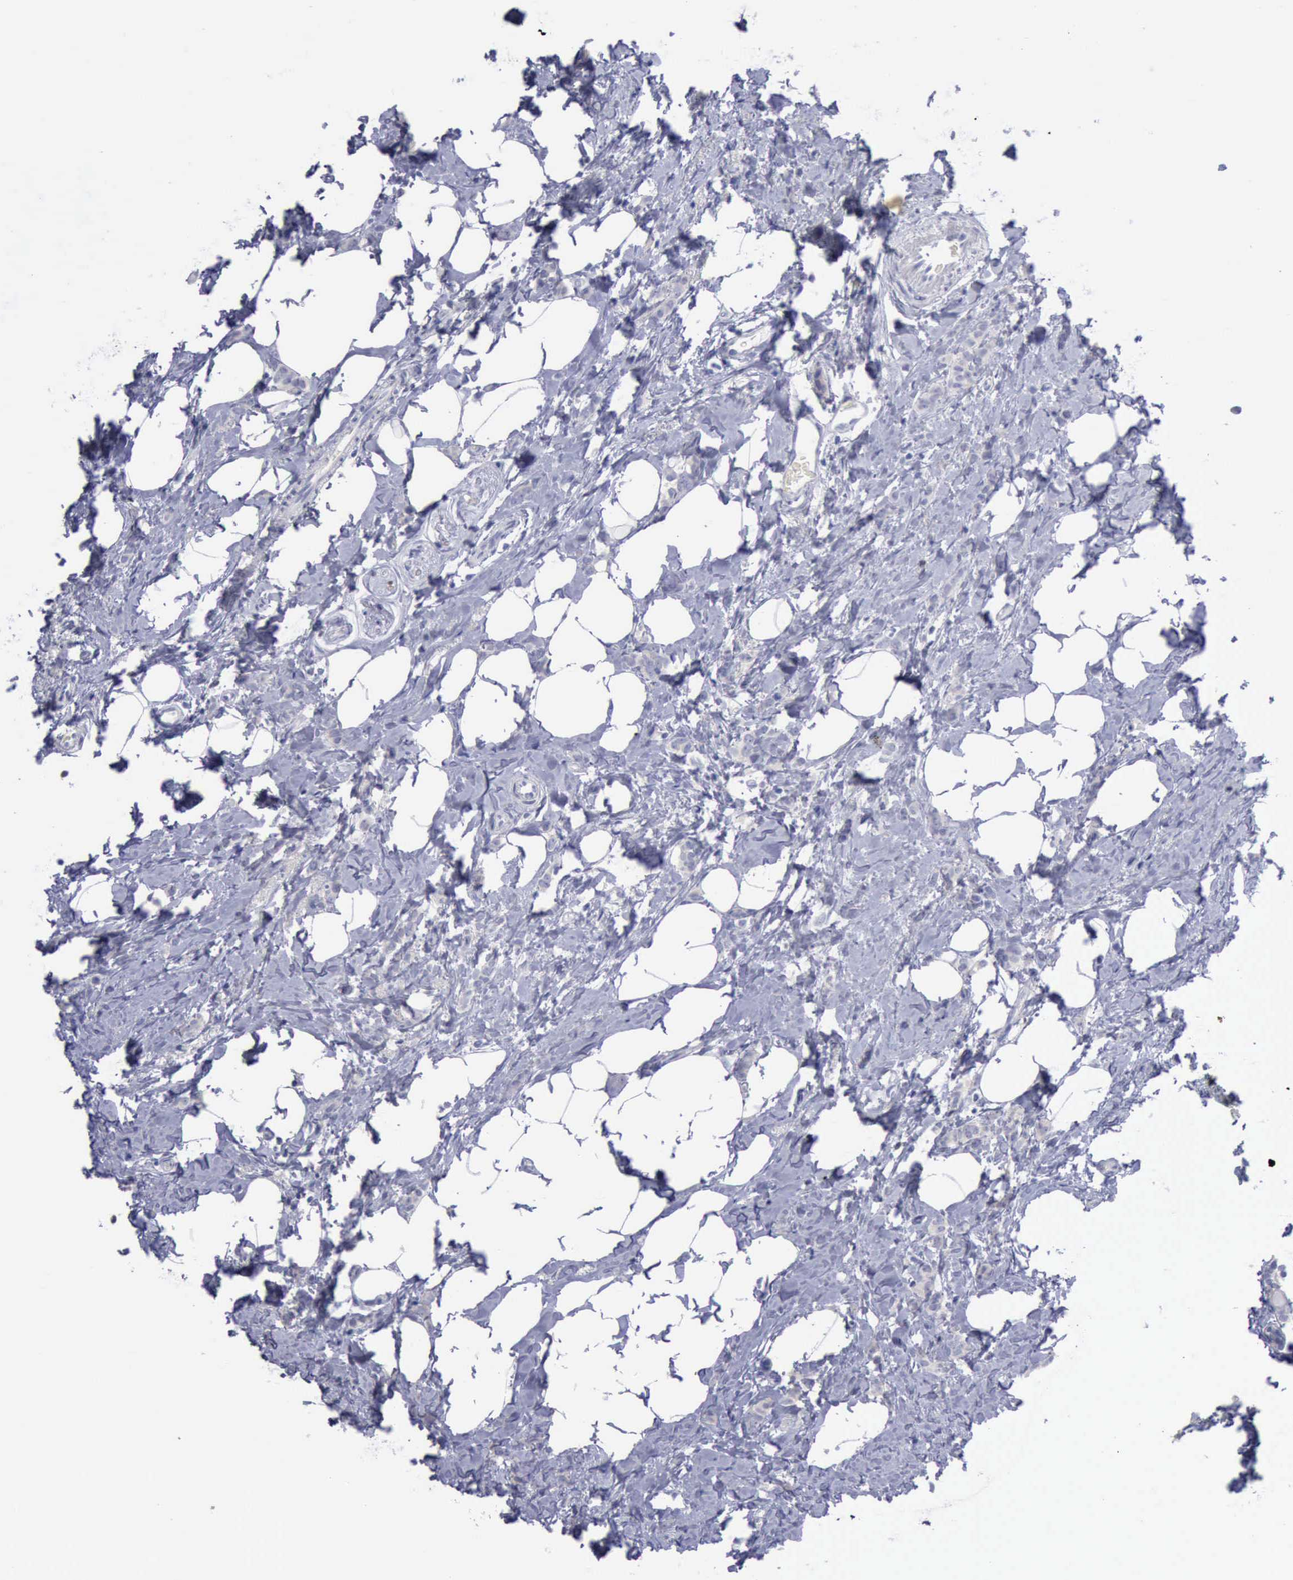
{"staining": {"intensity": "negative", "quantity": "none", "location": "none"}, "tissue": "breast cancer", "cell_type": "Tumor cells", "image_type": "cancer", "snomed": [{"axis": "morphology", "description": "Lobular carcinoma"}, {"axis": "topography", "description": "Breast"}], "caption": "Tumor cells show no significant expression in lobular carcinoma (breast).", "gene": "SATB2", "patient": {"sex": "female", "age": 60}}